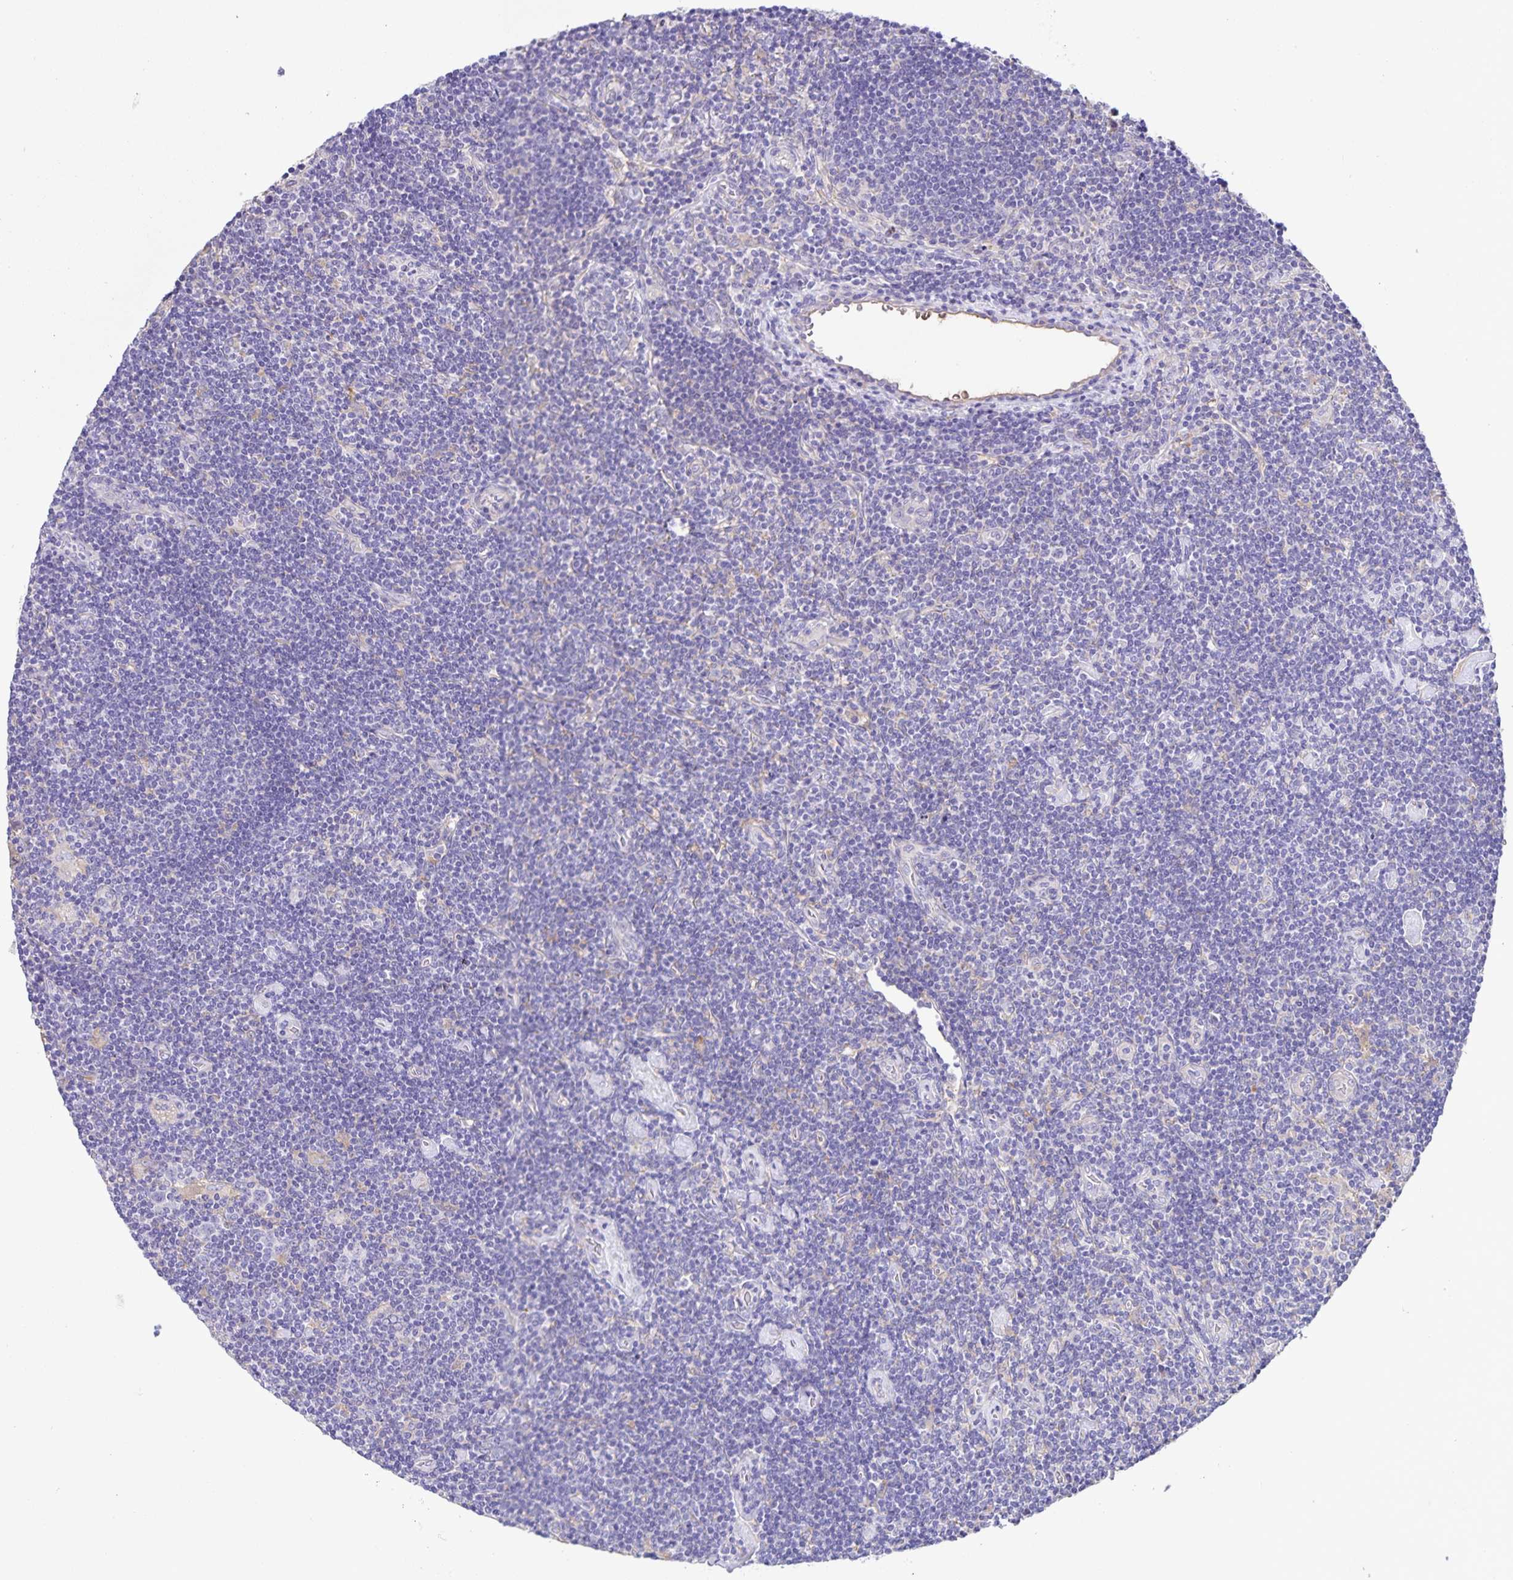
{"staining": {"intensity": "negative", "quantity": "none", "location": "none"}, "tissue": "lymphoma", "cell_type": "Tumor cells", "image_type": "cancer", "snomed": [{"axis": "morphology", "description": "Hodgkin's disease, NOS"}, {"axis": "topography", "description": "Lymph node"}], "caption": "Tumor cells are negative for protein expression in human Hodgkin's disease.", "gene": "BOLL", "patient": {"sex": "male", "age": 40}}